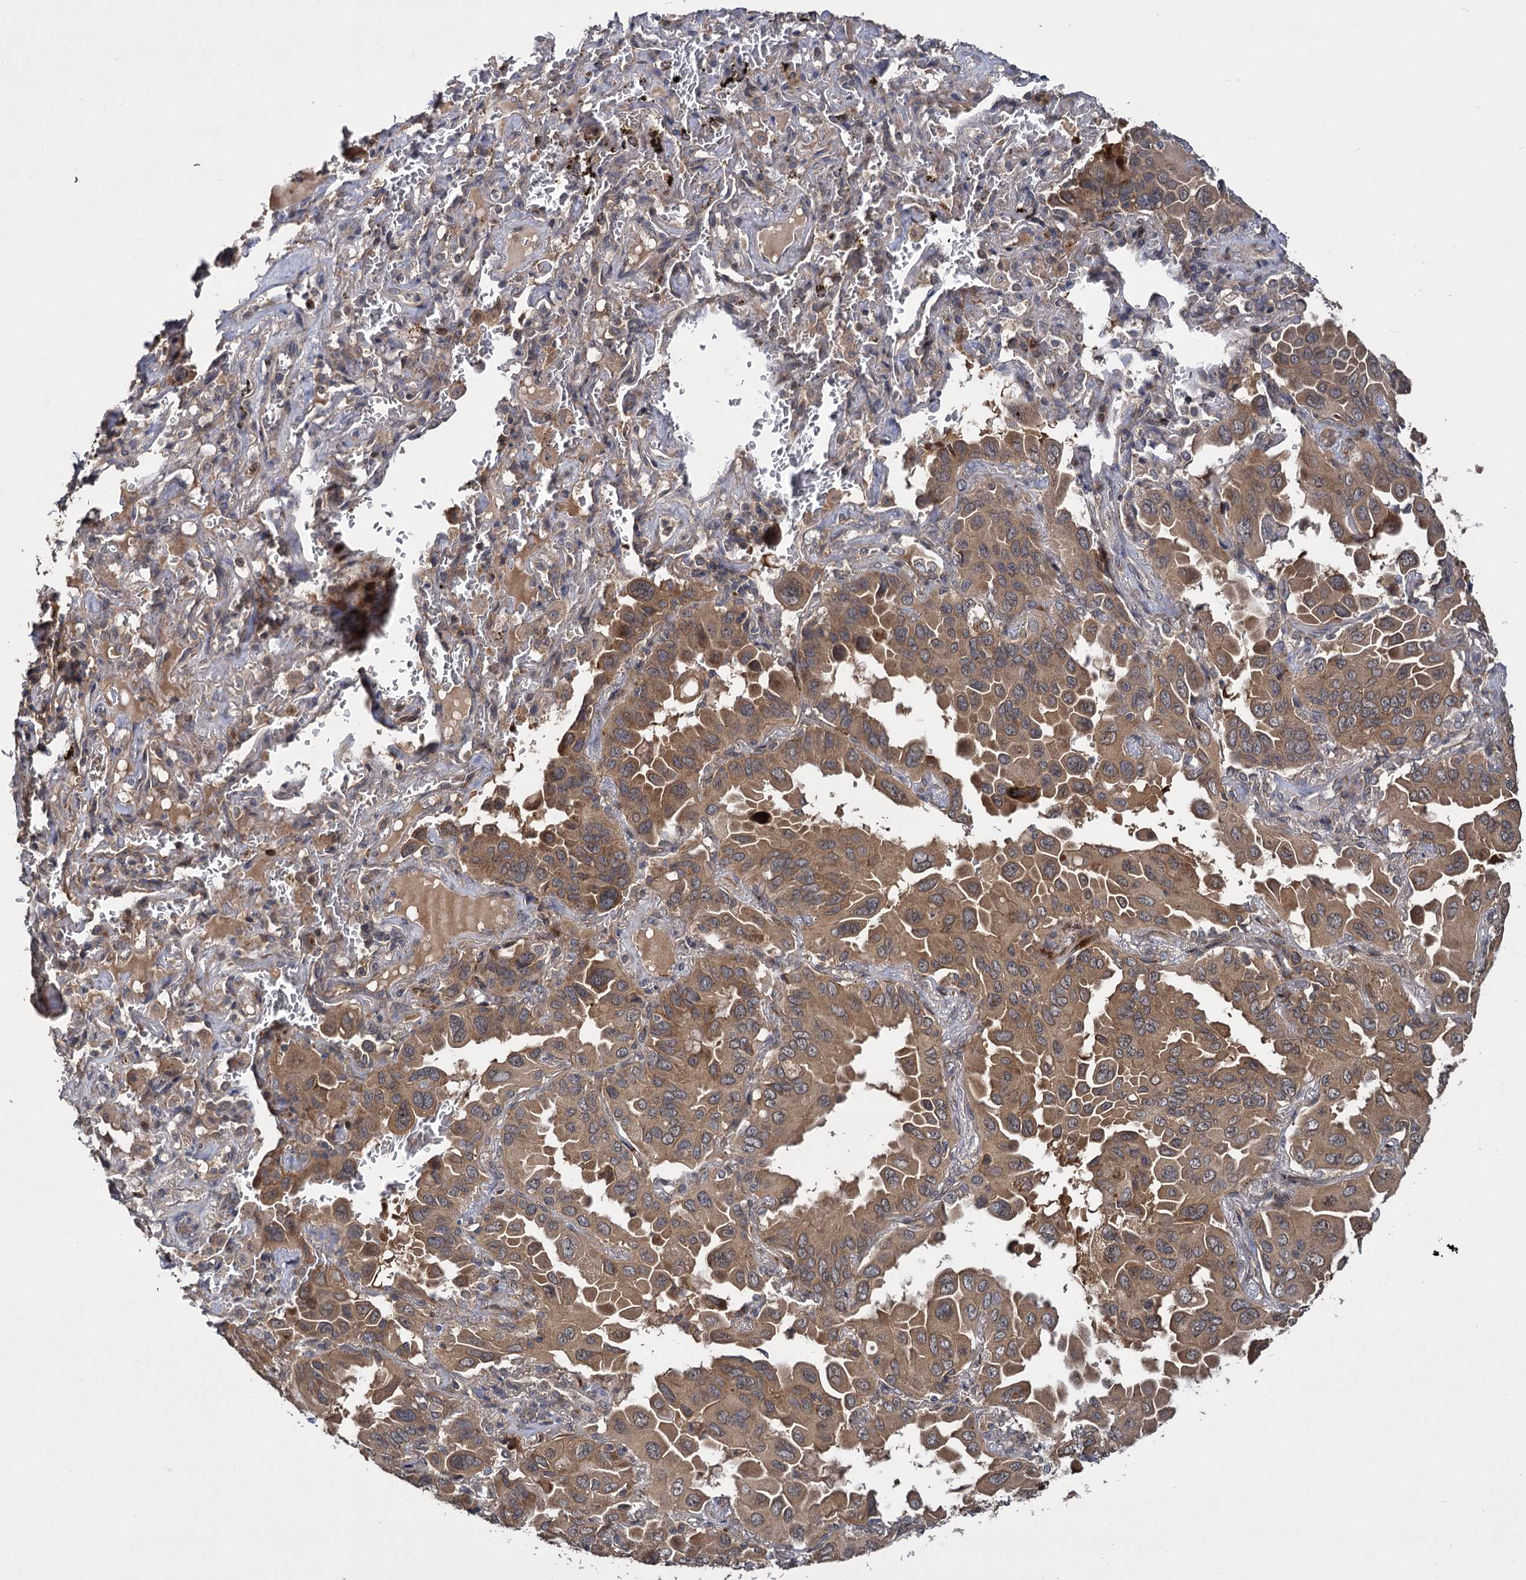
{"staining": {"intensity": "moderate", "quantity": ">75%", "location": "cytoplasmic/membranous"}, "tissue": "lung cancer", "cell_type": "Tumor cells", "image_type": "cancer", "snomed": [{"axis": "morphology", "description": "Adenocarcinoma, NOS"}, {"axis": "topography", "description": "Lung"}], "caption": "Protein analysis of lung cancer tissue reveals moderate cytoplasmic/membranous staining in about >75% of tumor cells.", "gene": "INPPL1", "patient": {"sex": "male", "age": 64}}